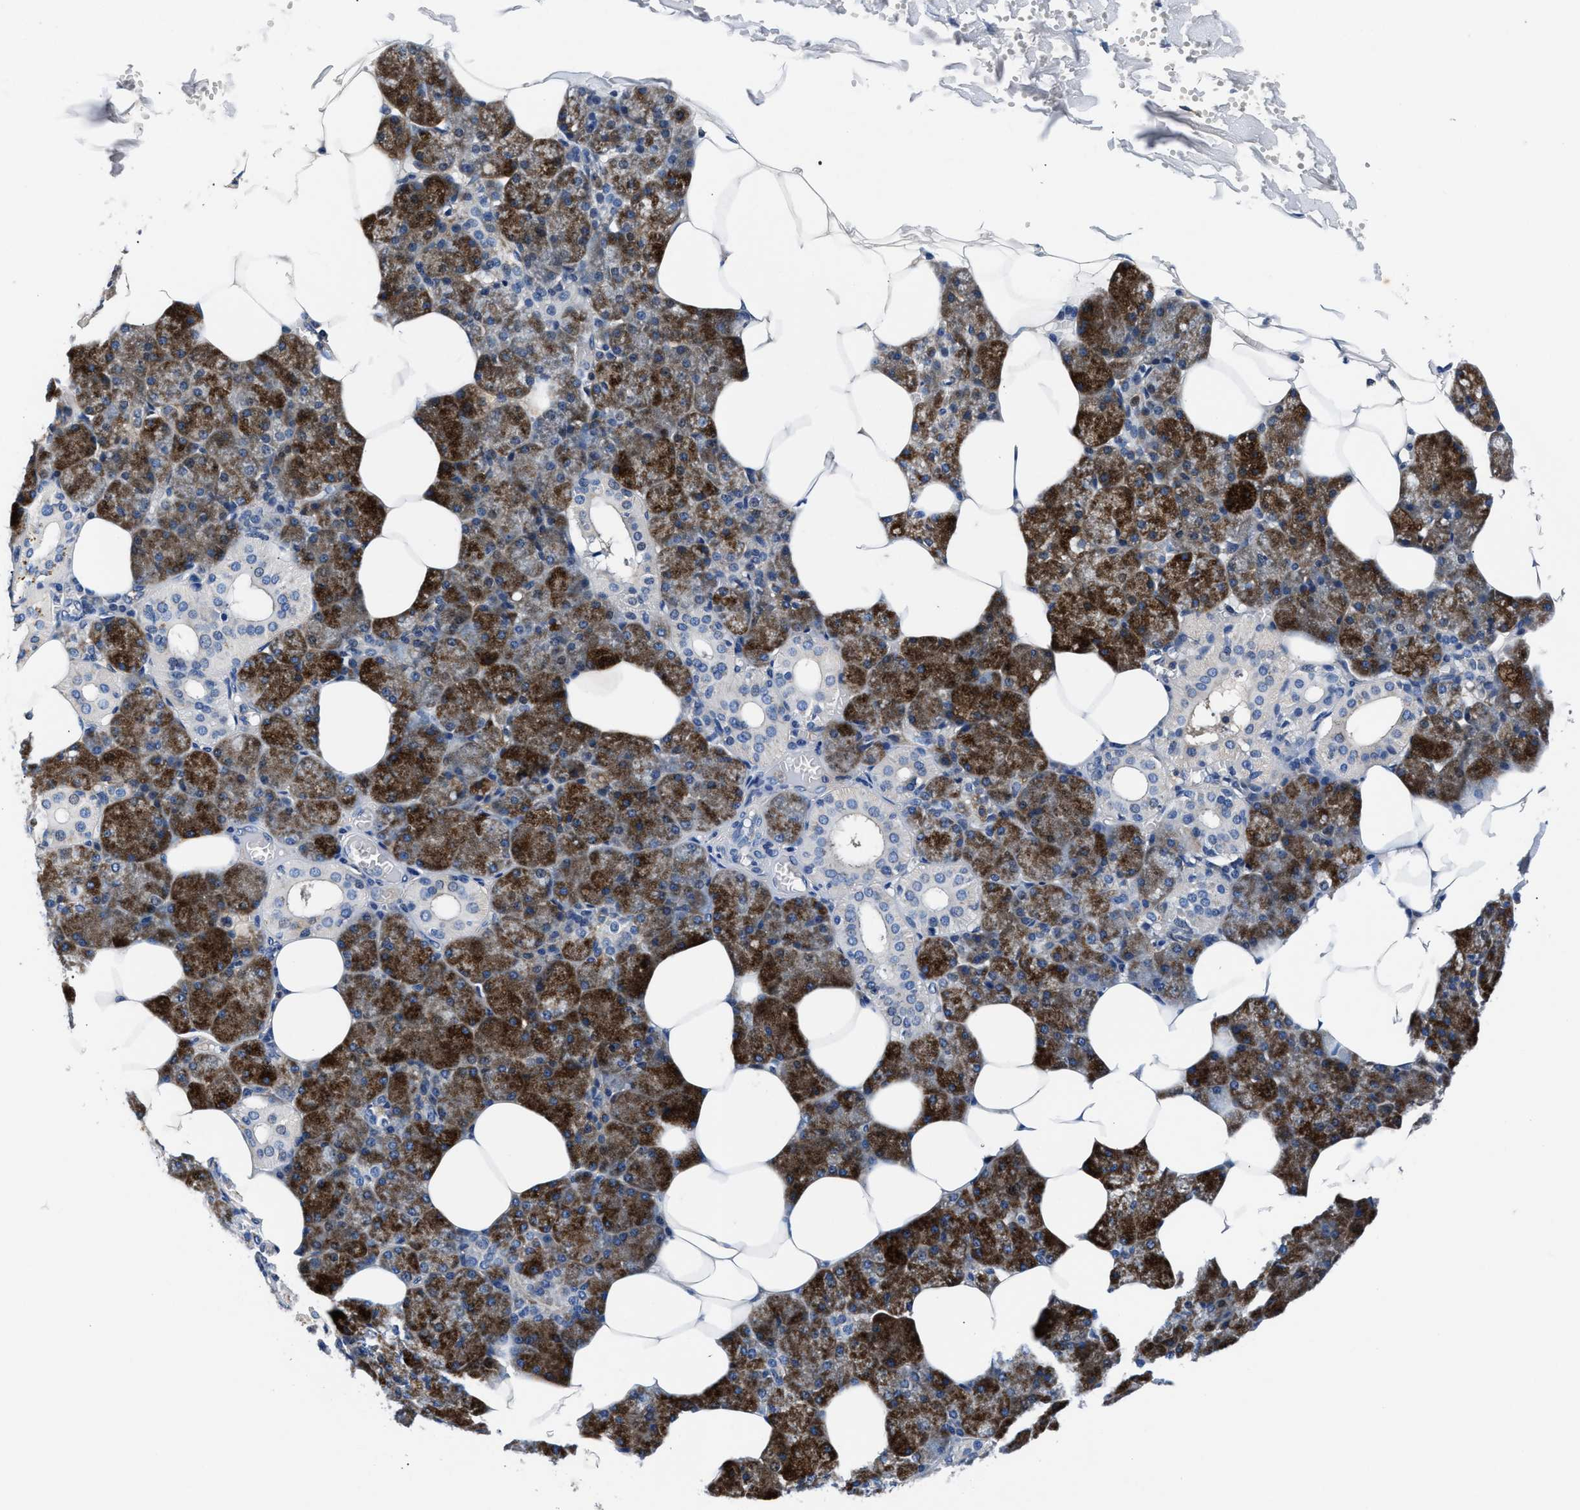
{"staining": {"intensity": "strong", "quantity": "25%-75%", "location": "cytoplasmic/membranous"}, "tissue": "salivary gland", "cell_type": "Glandular cells", "image_type": "normal", "snomed": [{"axis": "morphology", "description": "Normal tissue, NOS"}, {"axis": "topography", "description": "Salivary gland"}], "caption": "IHC (DAB) staining of unremarkable human salivary gland demonstrates strong cytoplasmic/membranous protein positivity in approximately 25%-75% of glandular cells.", "gene": "SH3GL1", "patient": {"sex": "male", "age": 62}}